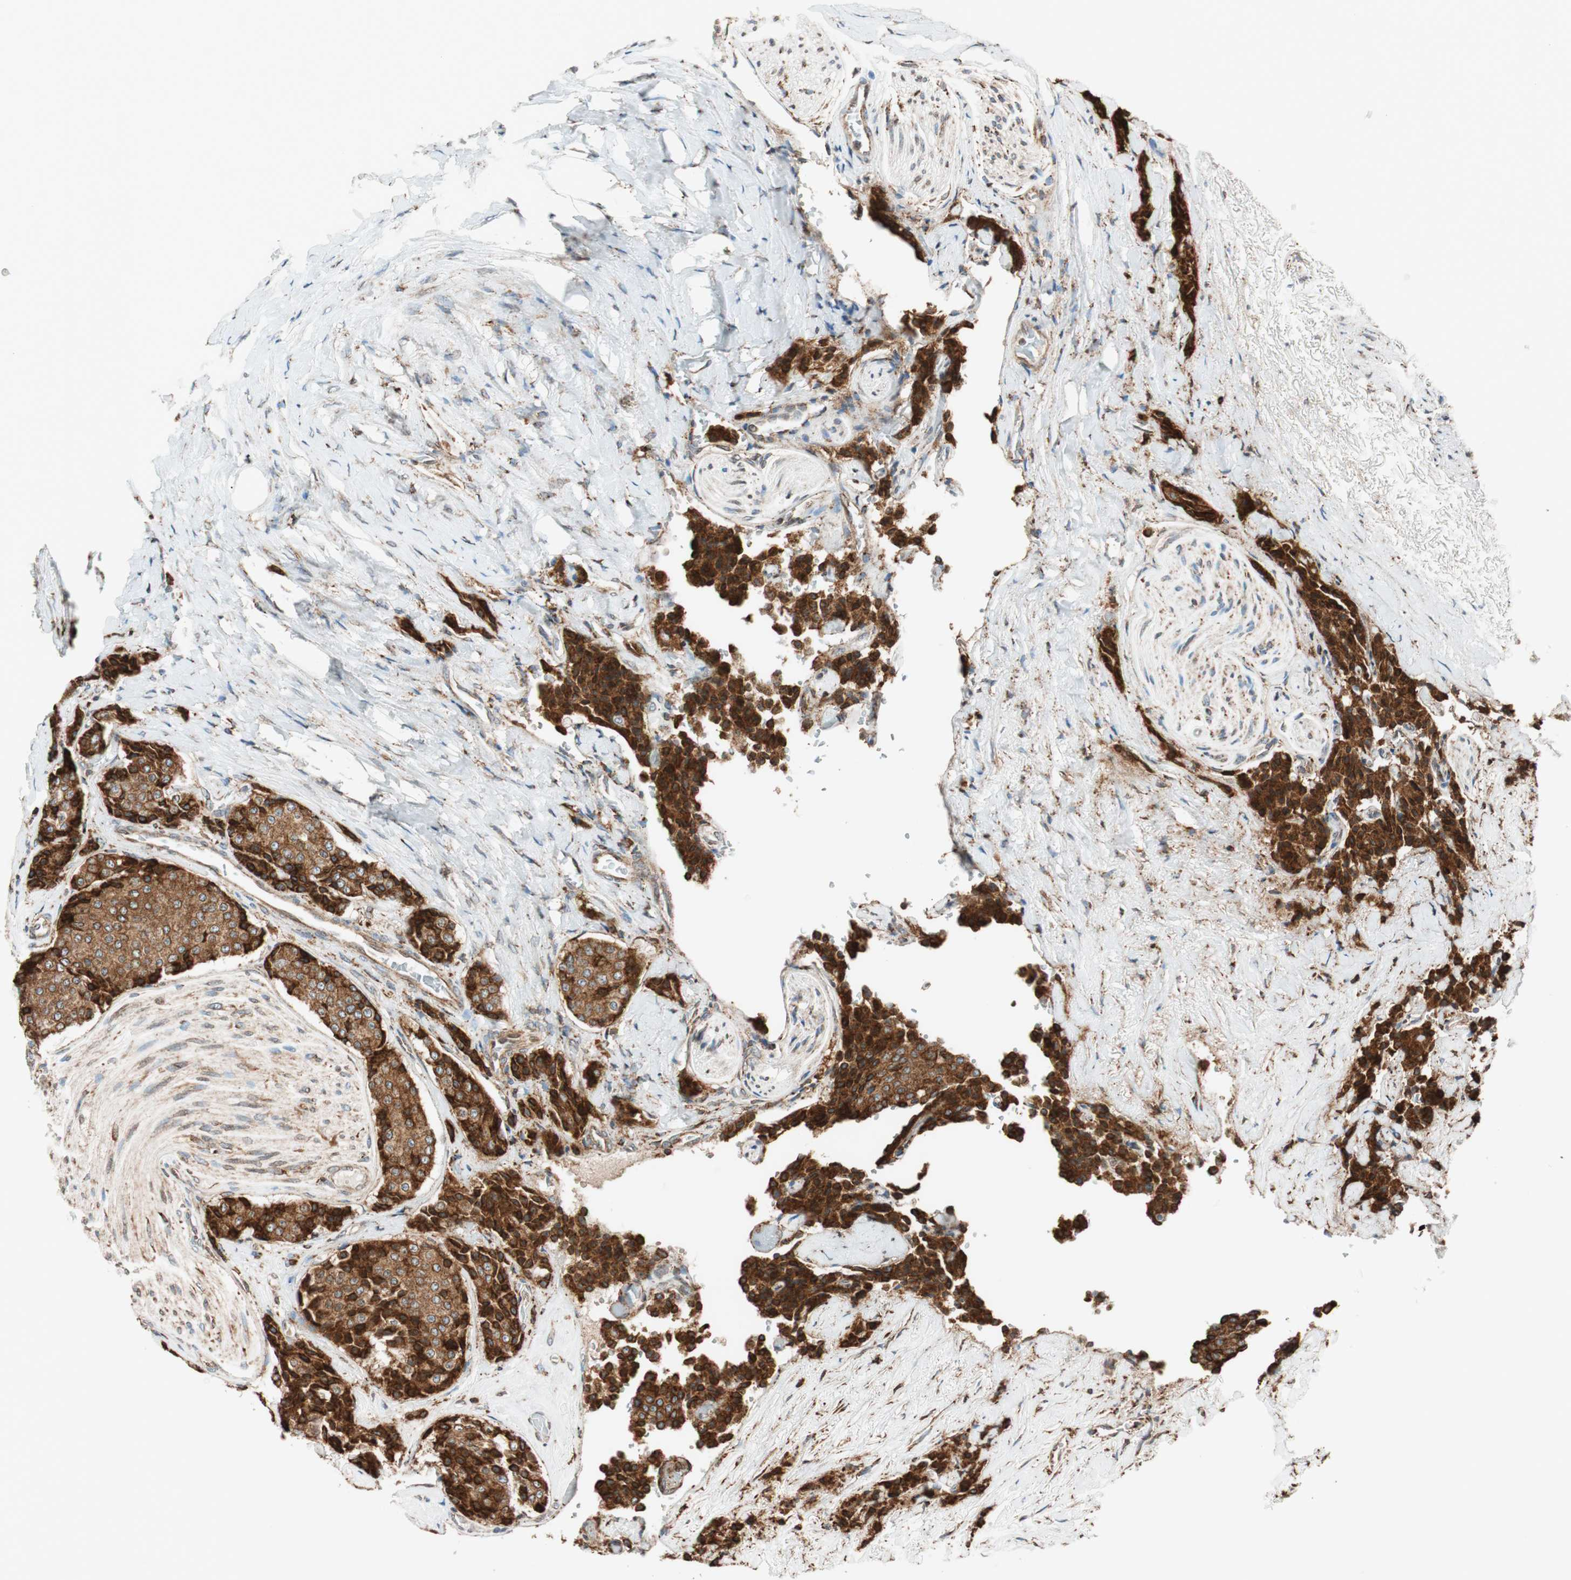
{"staining": {"intensity": "strong", "quantity": ">75%", "location": "cytoplasmic/membranous"}, "tissue": "carcinoid", "cell_type": "Tumor cells", "image_type": "cancer", "snomed": [{"axis": "morphology", "description": "Carcinoid, malignant, NOS"}, {"axis": "topography", "description": "Colon"}], "caption": "Protein analysis of carcinoid (malignant) tissue reveals strong cytoplasmic/membranous positivity in about >75% of tumor cells.", "gene": "PRKCSH", "patient": {"sex": "female", "age": 61}}